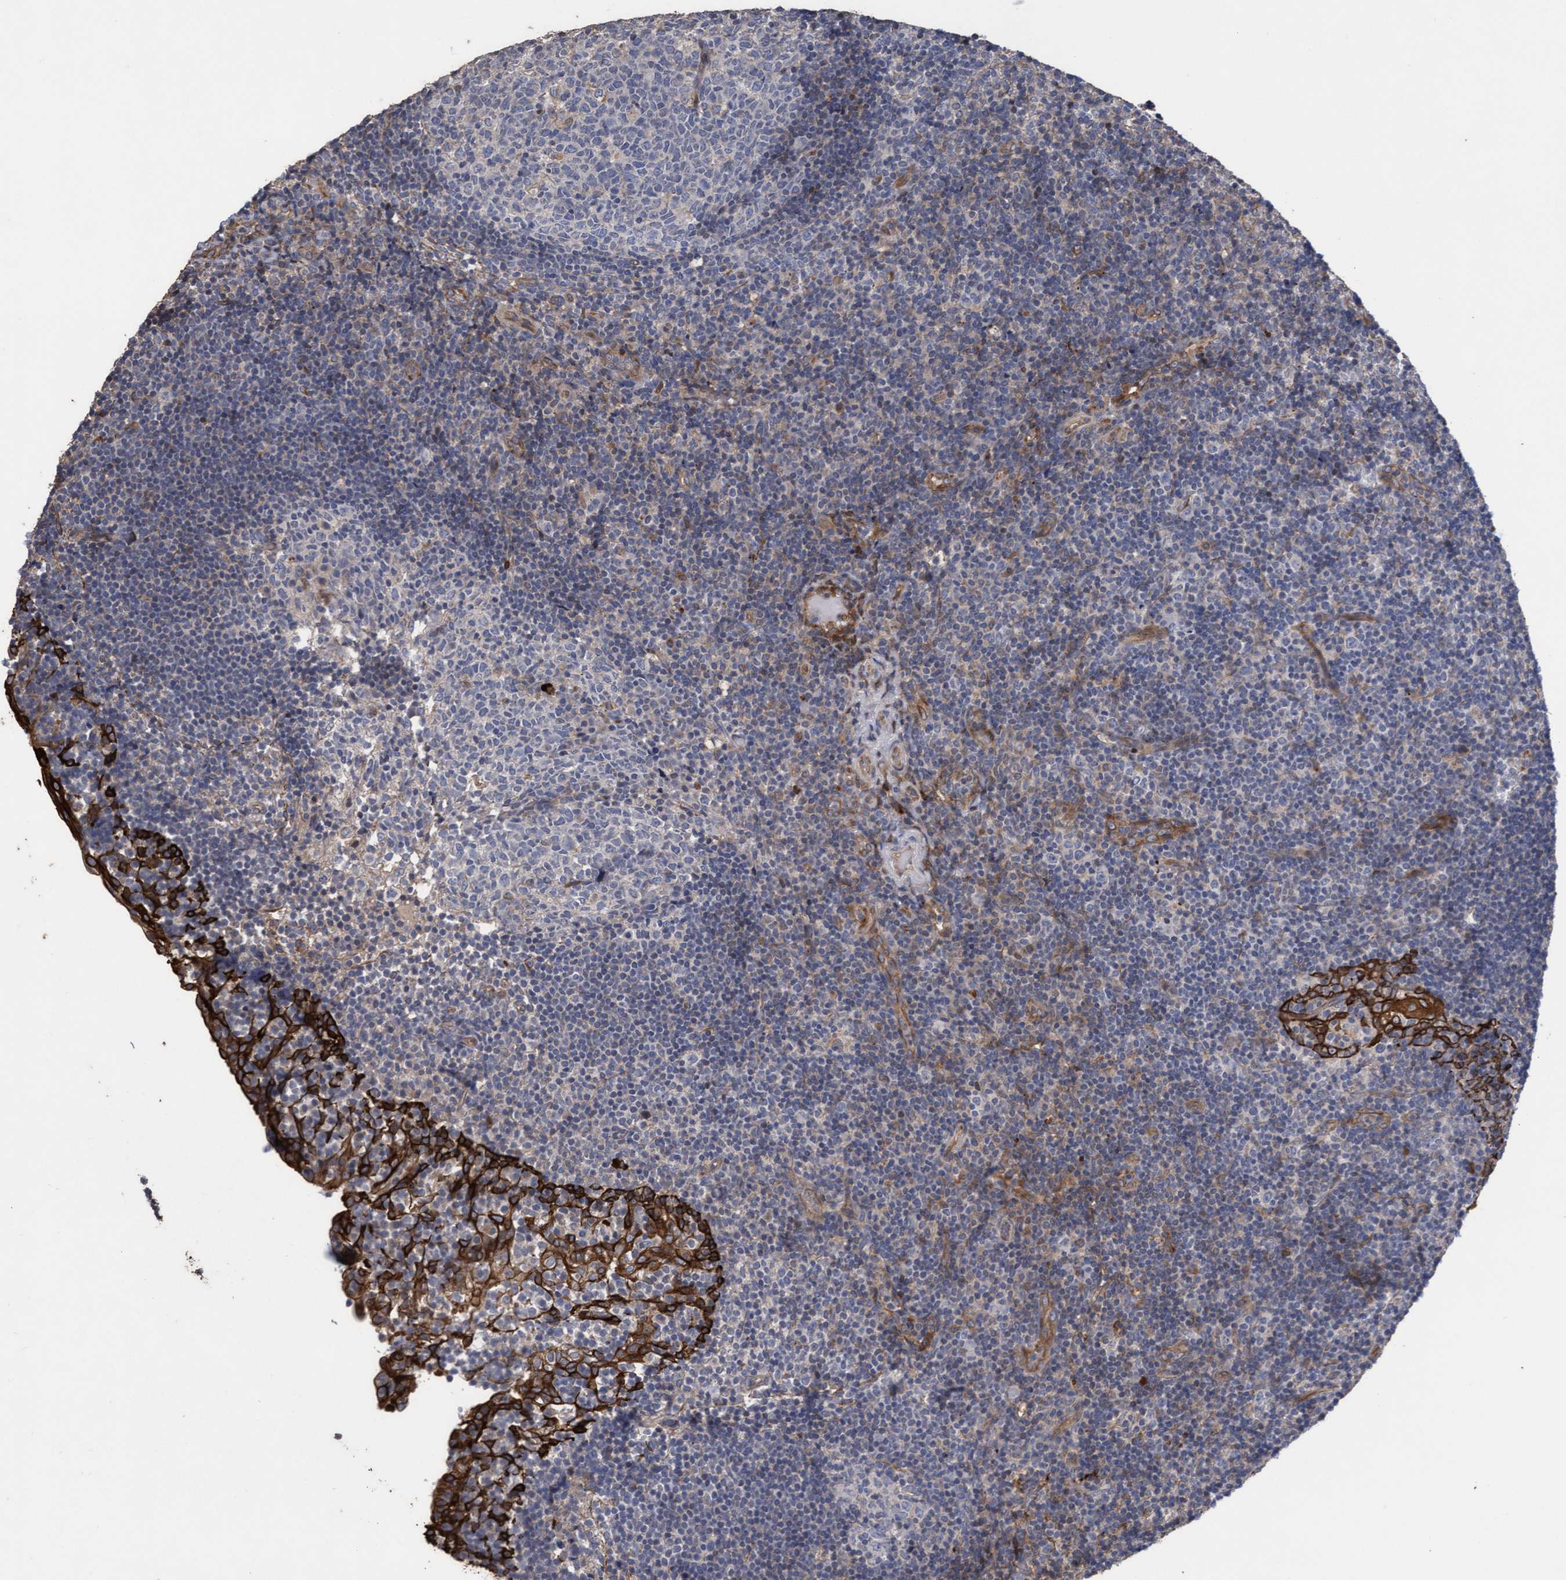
{"staining": {"intensity": "negative", "quantity": "none", "location": "none"}, "tissue": "tonsil", "cell_type": "Germinal center cells", "image_type": "normal", "snomed": [{"axis": "morphology", "description": "Normal tissue, NOS"}, {"axis": "topography", "description": "Tonsil"}], "caption": "The photomicrograph reveals no significant positivity in germinal center cells of tonsil.", "gene": "KRT24", "patient": {"sex": "female", "age": 40}}